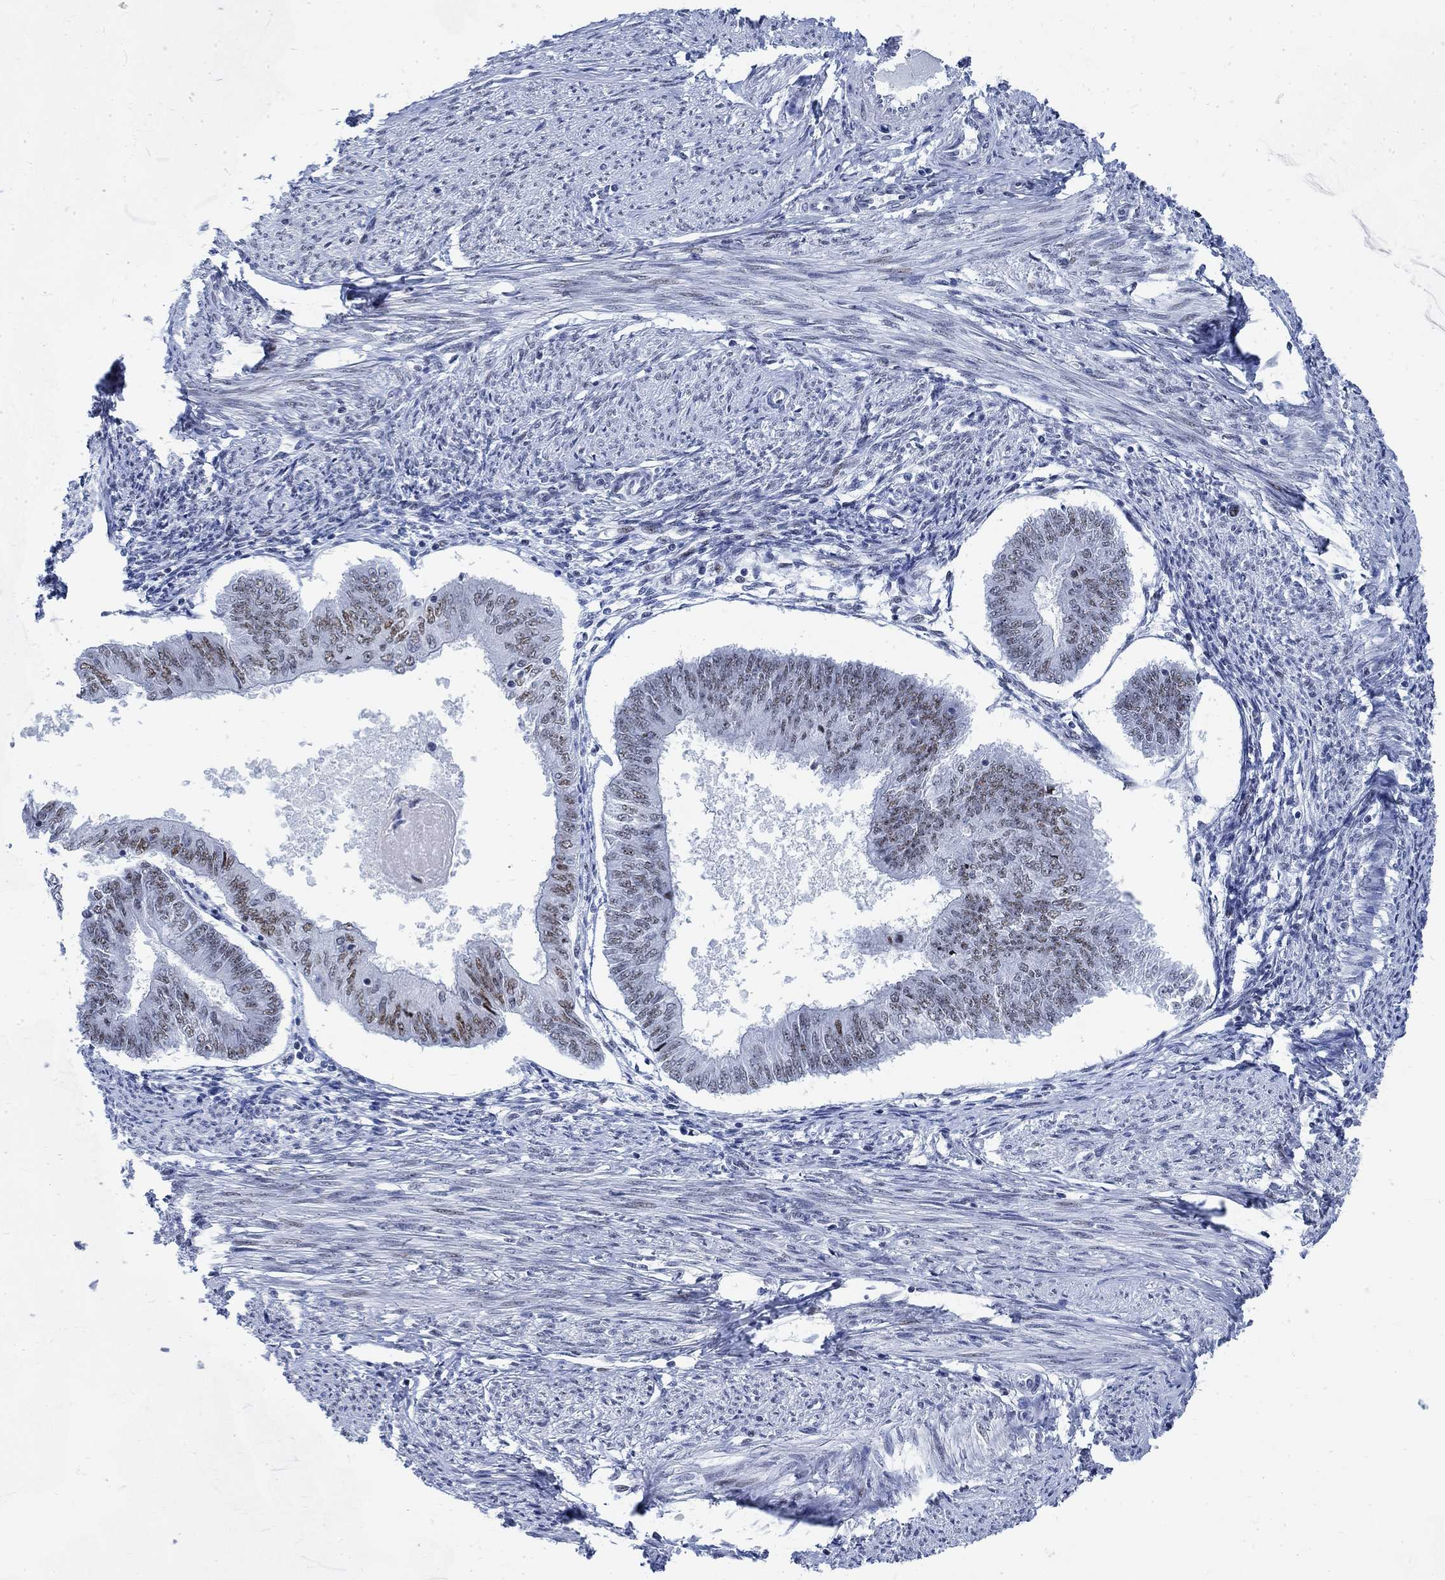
{"staining": {"intensity": "moderate", "quantity": "<25%", "location": "nuclear"}, "tissue": "endometrial cancer", "cell_type": "Tumor cells", "image_type": "cancer", "snomed": [{"axis": "morphology", "description": "Adenocarcinoma, NOS"}, {"axis": "topography", "description": "Endometrium"}], "caption": "The image reveals immunohistochemical staining of endometrial cancer (adenocarcinoma). There is moderate nuclear positivity is appreciated in approximately <25% of tumor cells.", "gene": "DLK1", "patient": {"sex": "female", "age": 58}}